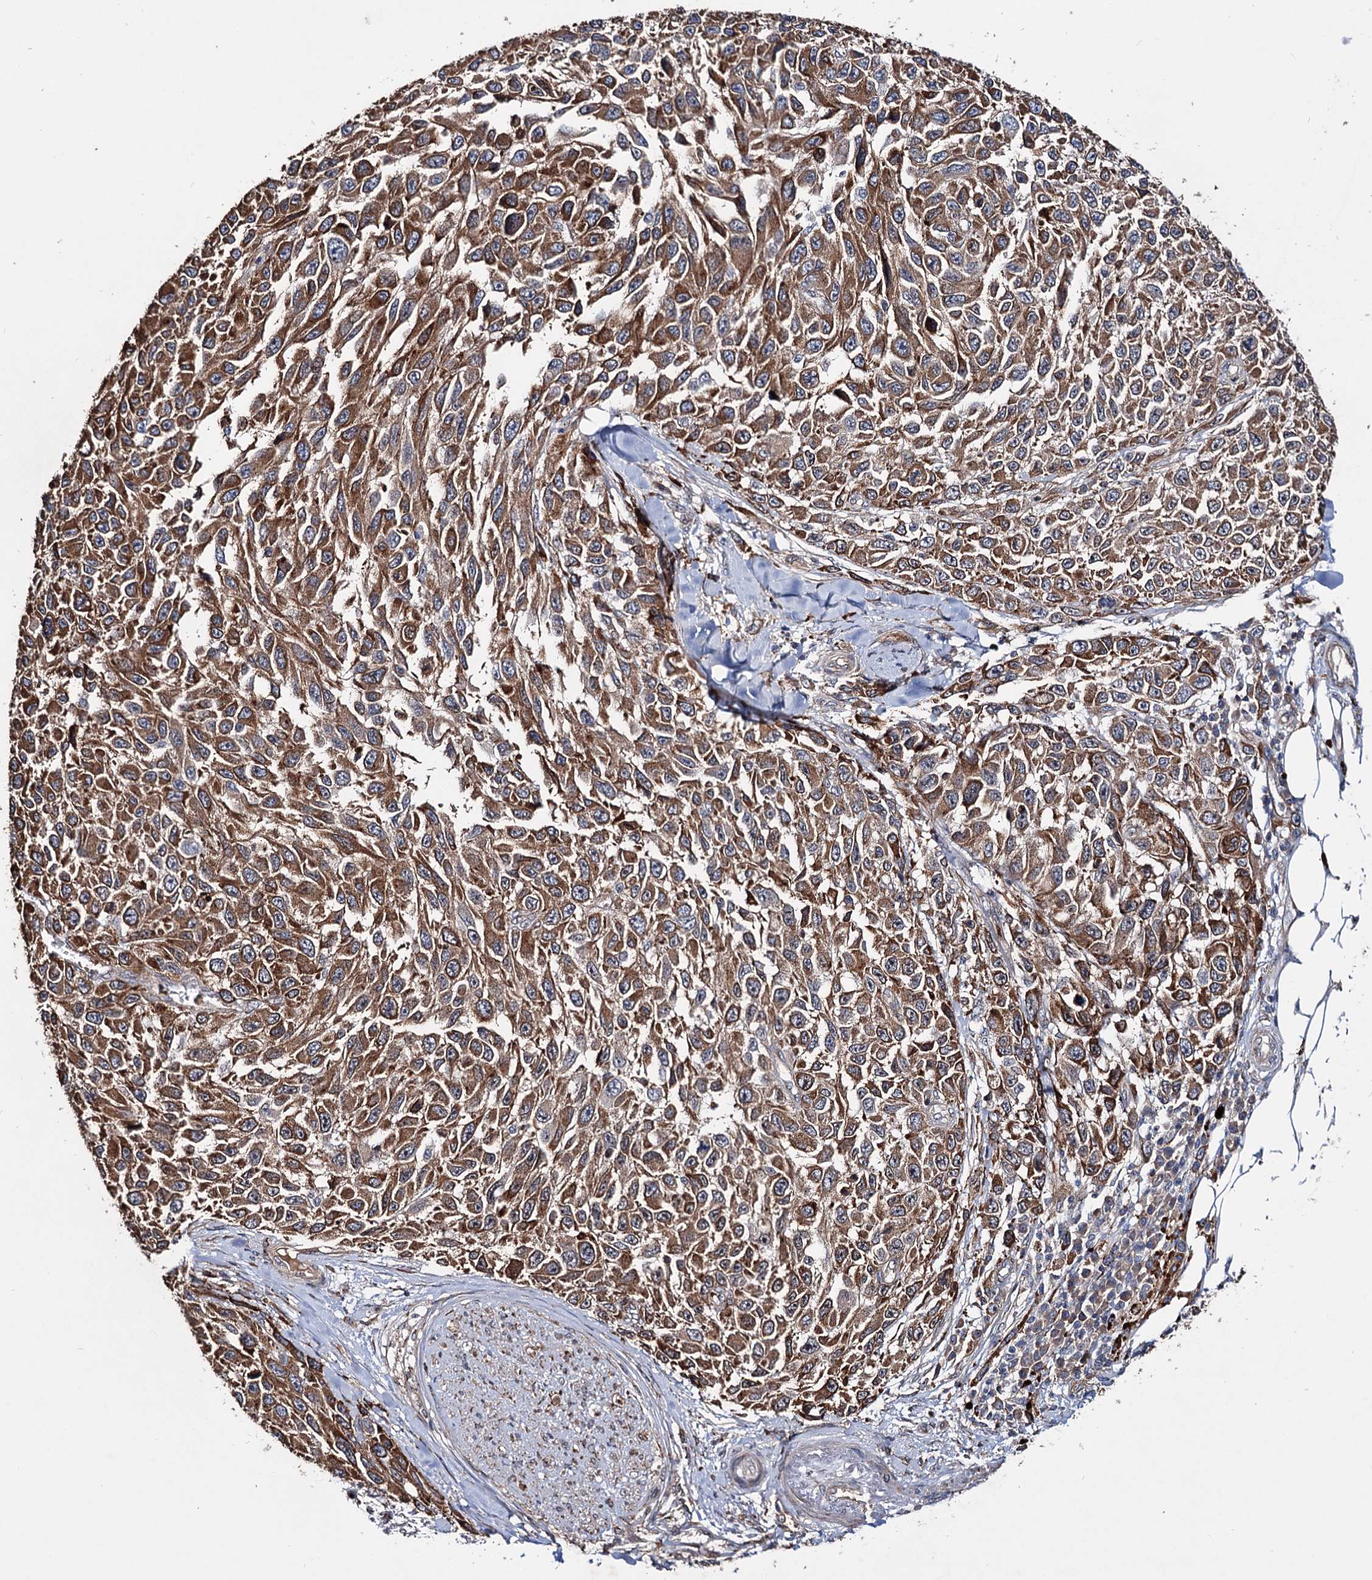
{"staining": {"intensity": "strong", "quantity": ">75%", "location": "cytoplasmic/membranous"}, "tissue": "melanoma", "cell_type": "Tumor cells", "image_type": "cancer", "snomed": [{"axis": "morphology", "description": "Normal tissue, NOS"}, {"axis": "morphology", "description": "Malignant melanoma, NOS"}, {"axis": "topography", "description": "Skin"}], "caption": "Malignant melanoma was stained to show a protein in brown. There is high levels of strong cytoplasmic/membranous positivity in about >75% of tumor cells. Immunohistochemistry stains the protein of interest in brown and the nuclei are stained blue.", "gene": "PTDSS2", "patient": {"sex": "female", "age": 96}}